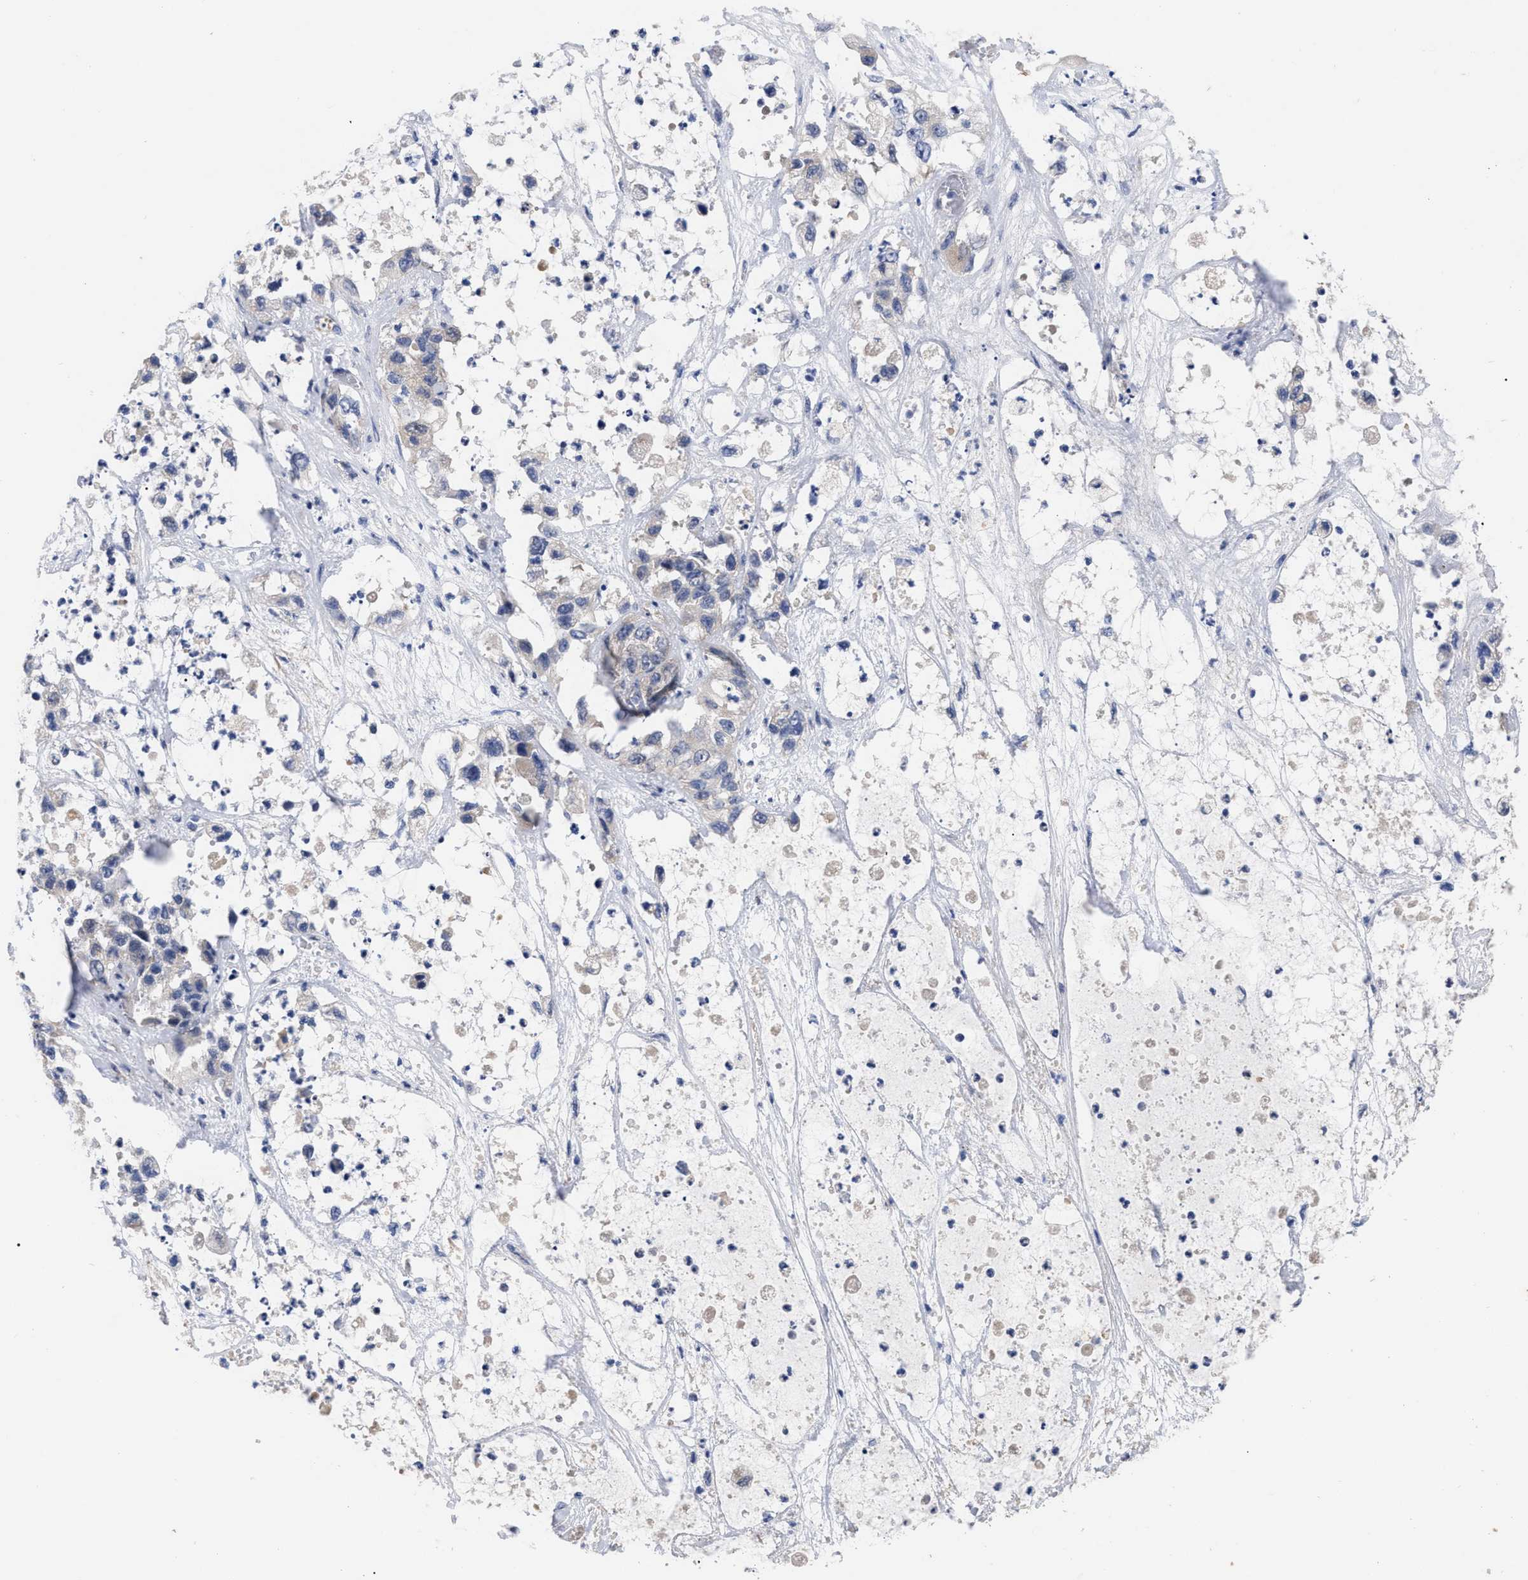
{"staining": {"intensity": "negative", "quantity": "none", "location": "none"}, "tissue": "pancreatic cancer", "cell_type": "Tumor cells", "image_type": "cancer", "snomed": [{"axis": "morphology", "description": "Adenocarcinoma, NOS"}, {"axis": "topography", "description": "Pancreas"}], "caption": "Tumor cells are negative for protein expression in human pancreatic cancer.", "gene": "CCN5", "patient": {"sex": "female", "age": 78}}